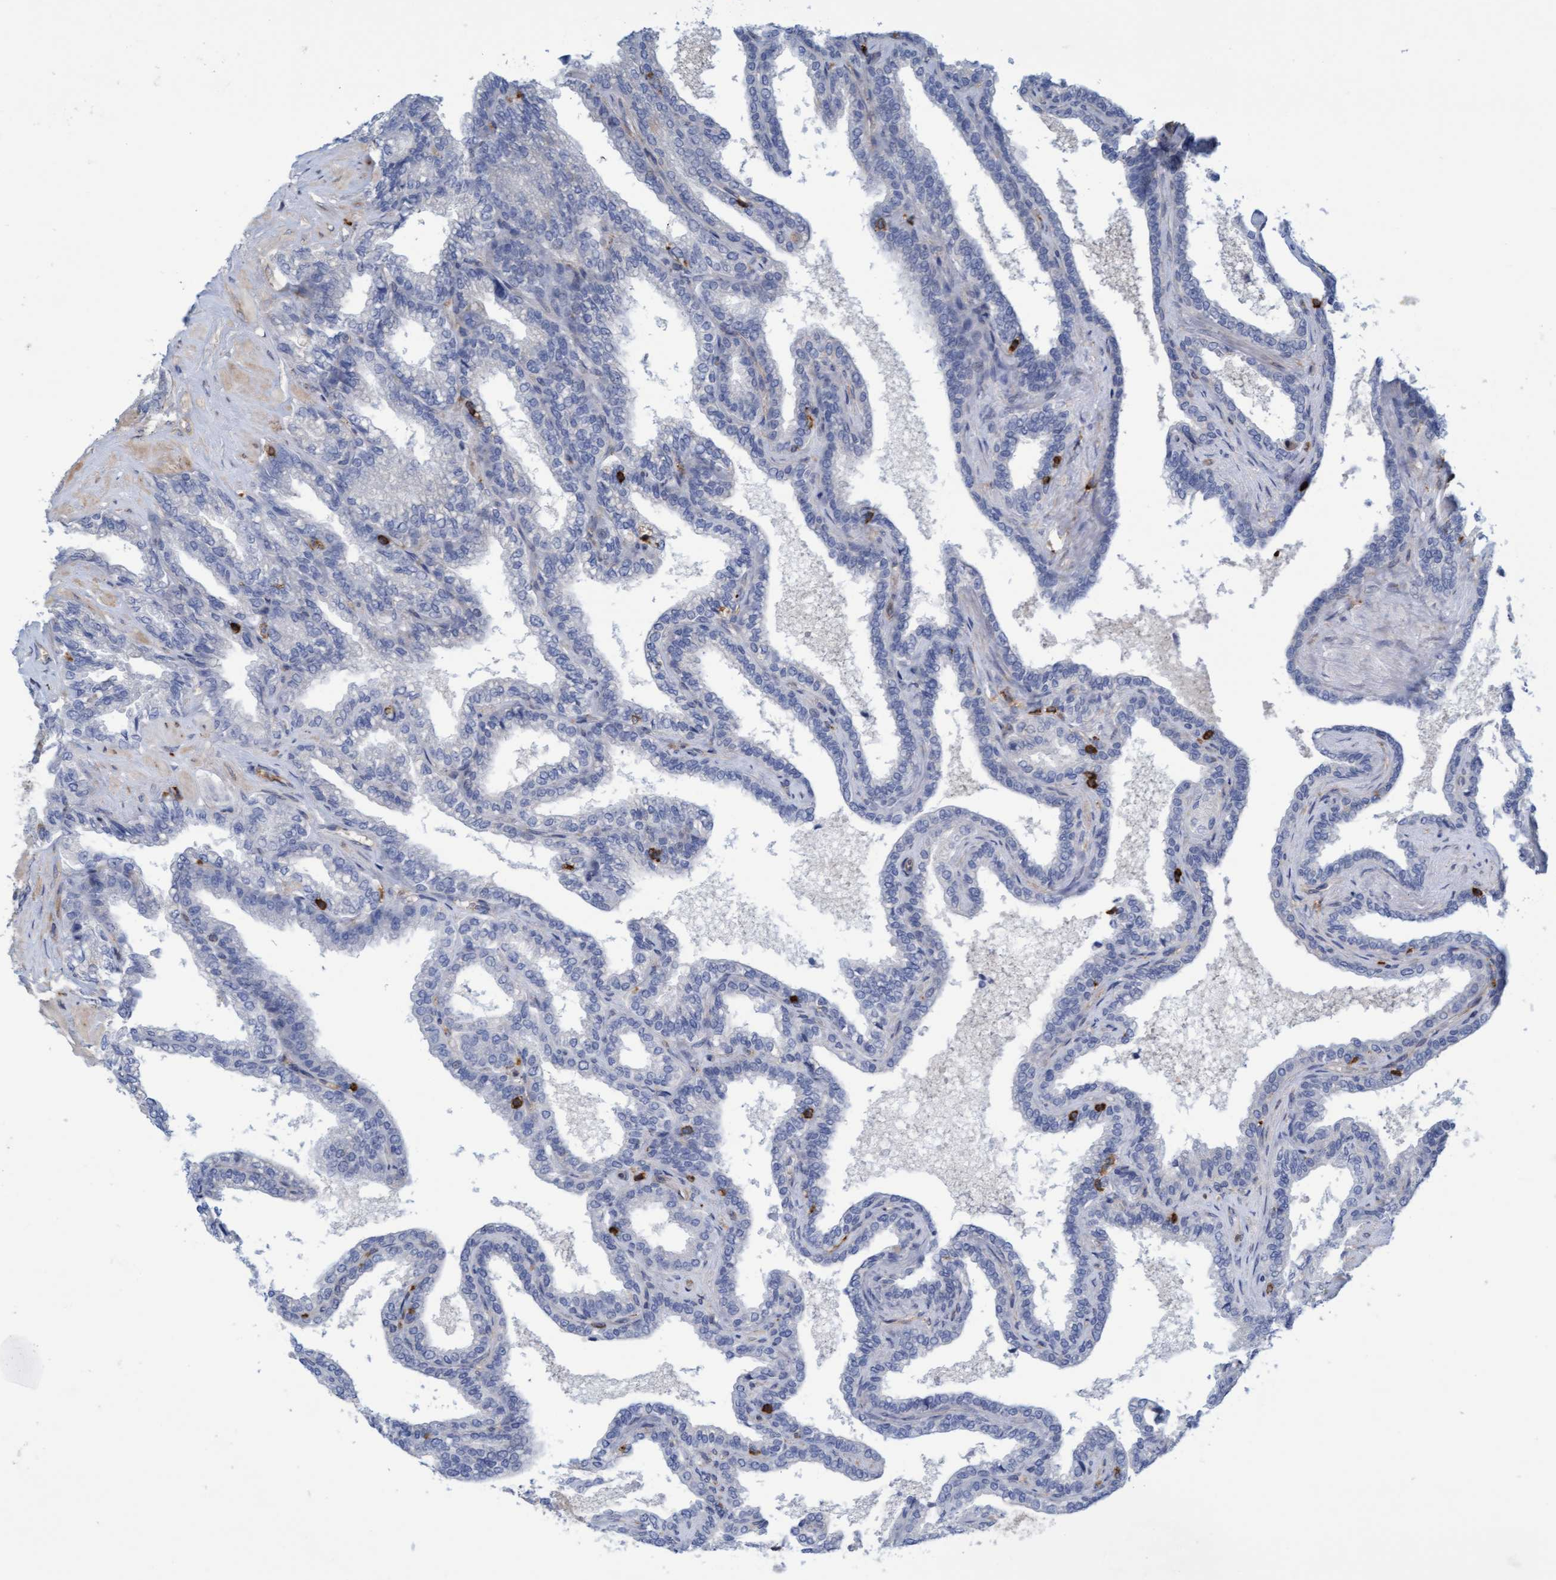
{"staining": {"intensity": "negative", "quantity": "none", "location": "none"}, "tissue": "seminal vesicle", "cell_type": "Glandular cells", "image_type": "normal", "snomed": [{"axis": "morphology", "description": "Normal tissue, NOS"}, {"axis": "topography", "description": "Seminal veicle"}], "caption": "A high-resolution micrograph shows IHC staining of benign seminal vesicle, which displays no significant staining in glandular cells. (Stains: DAB (3,3'-diaminobenzidine) IHC with hematoxylin counter stain, Microscopy: brightfield microscopy at high magnification).", "gene": "FNBP1", "patient": {"sex": "male", "age": 46}}